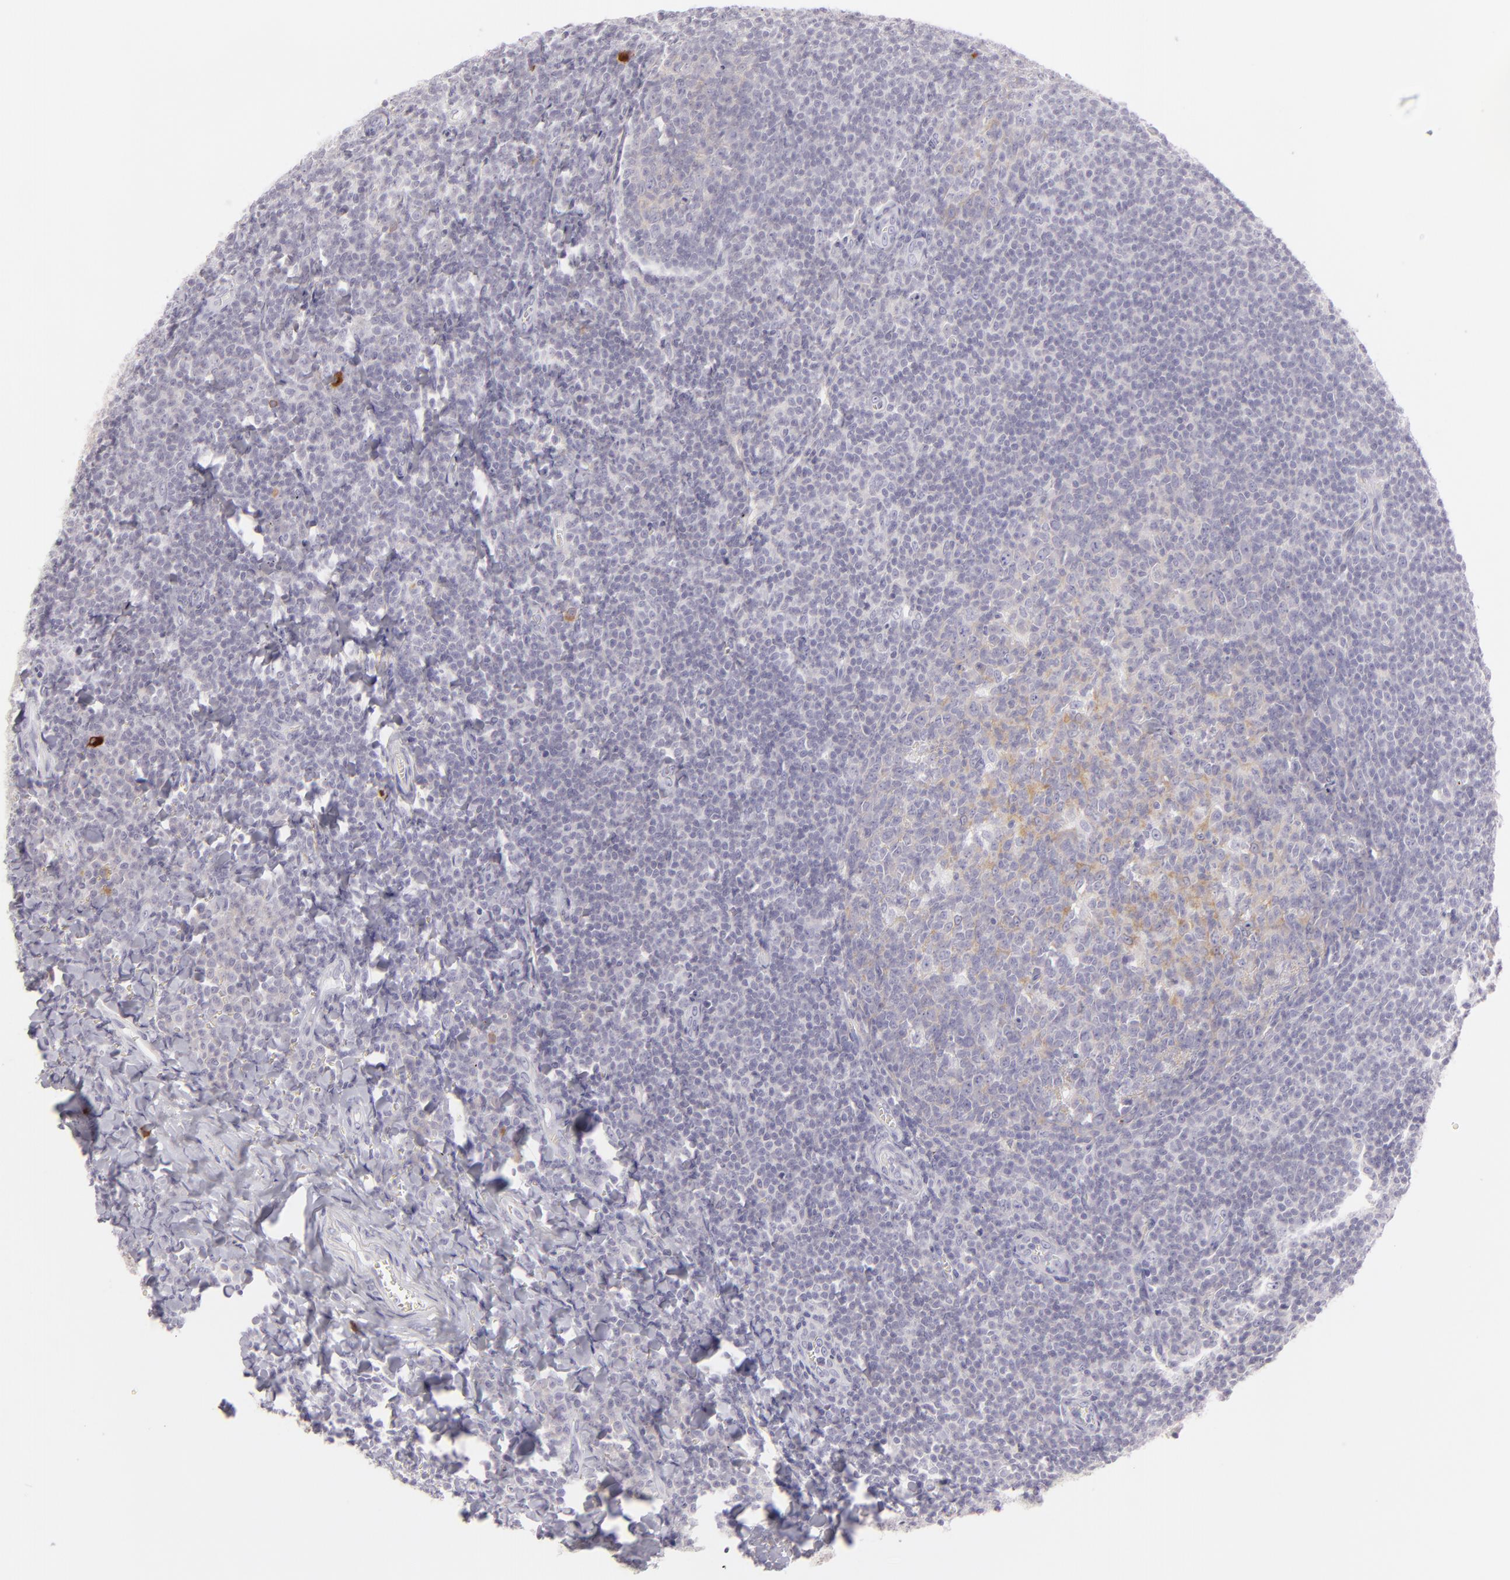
{"staining": {"intensity": "weak", "quantity": "25%-75%", "location": "cytoplasmic/membranous"}, "tissue": "tonsil", "cell_type": "Germinal center cells", "image_type": "normal", "snomed": [{"axis": "morphology", "description": "Normal tissue, NOS"}, {"axis": "topography", "description": "Tonsil"}], "caption": "Human tonsil stained with a brown dye displays weak cytoplasmic/membranous positive positivity in approximately 25%-75% of germinal center cells.", "gene": "DLG4", "patient": {"sex": "male", "age": 31}}